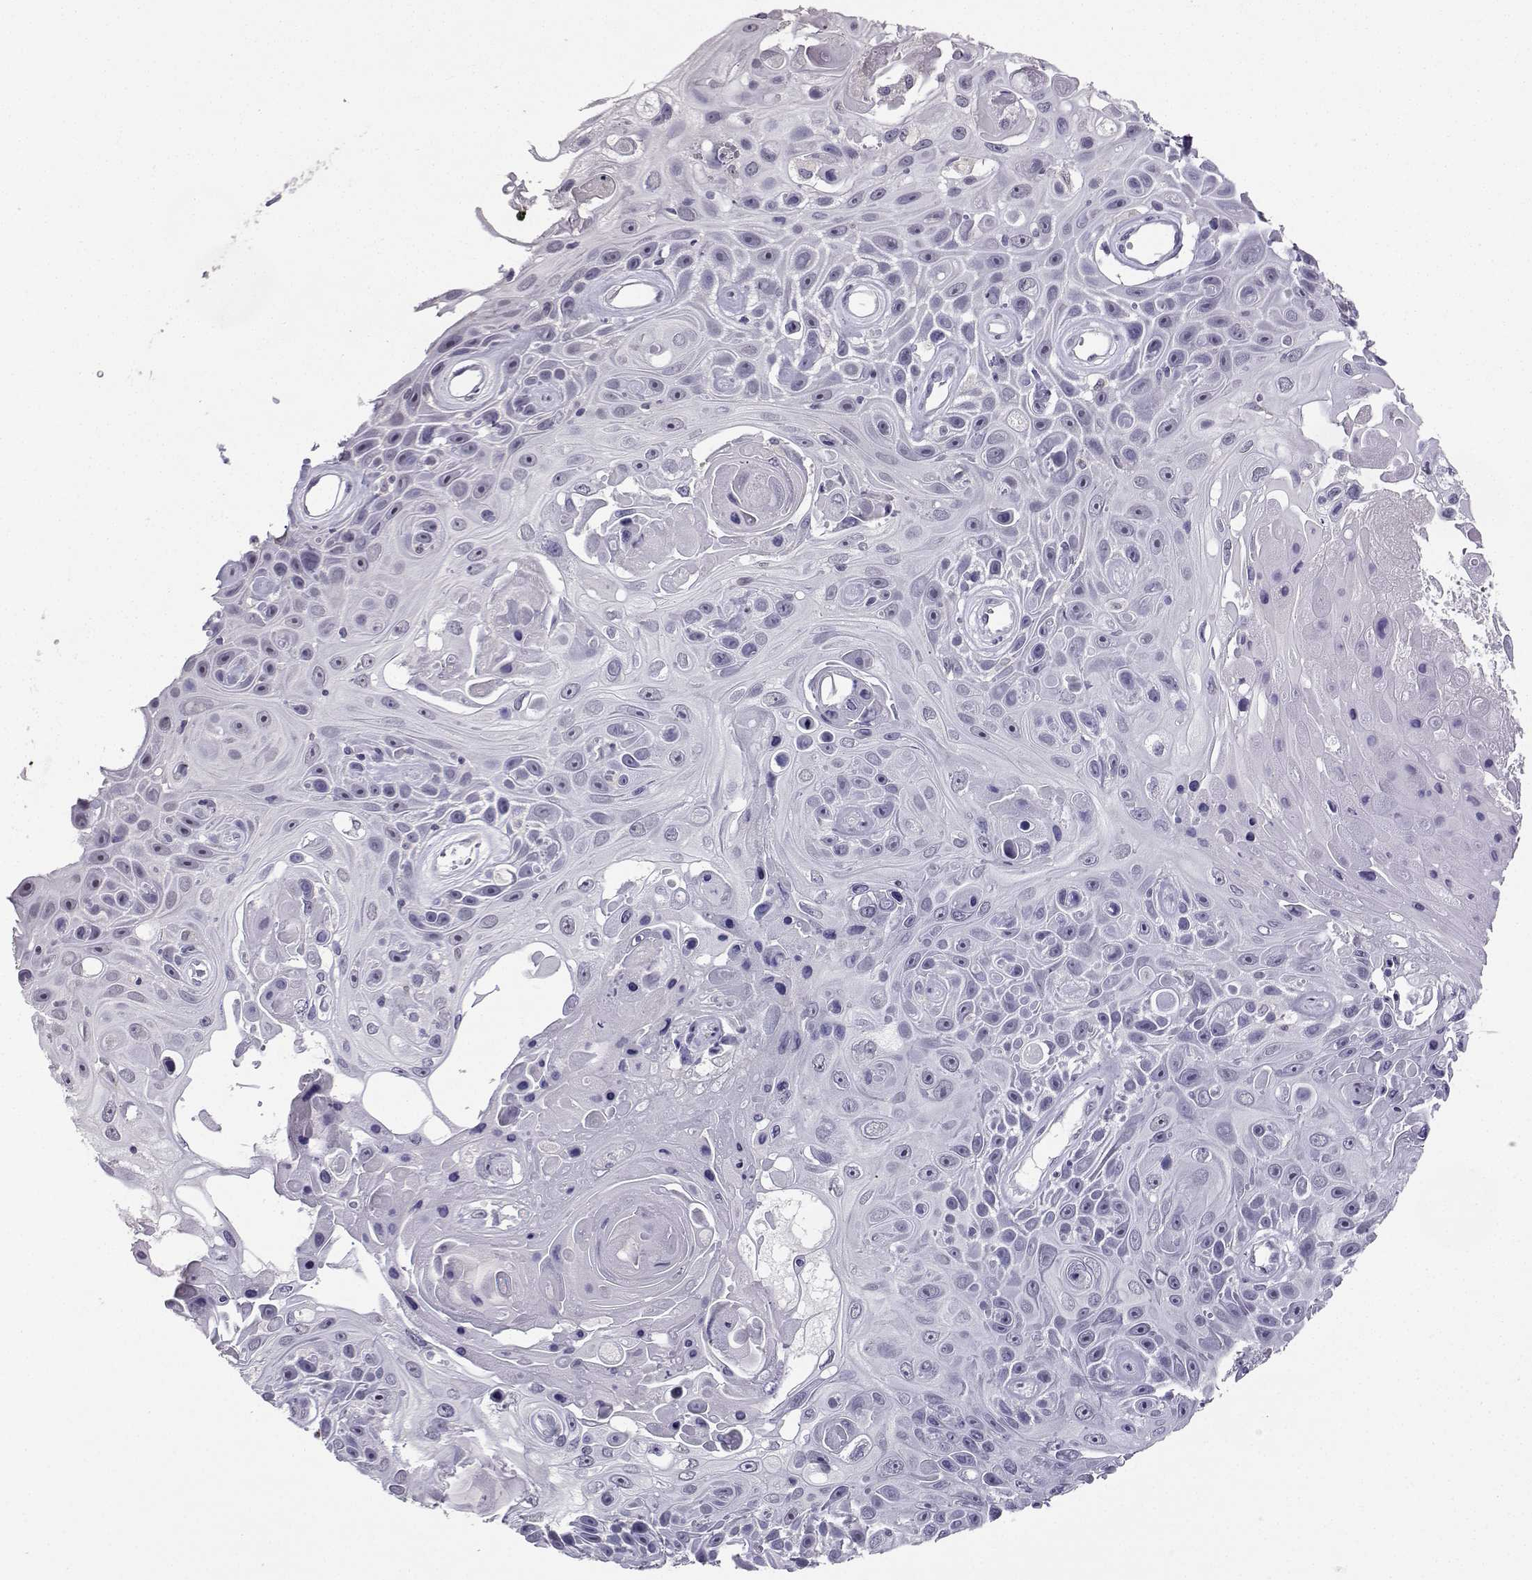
{"staining": {"intensity": "negative", "quantity": "none", "location": "none"}, "tissue": "skin cancer", "cell_type": "Tumor cells", "image_type": "cancer", "snomed": [{"axis": "morphology", "description": "Squamous cell carcinoma, NOS"}, {"axis": "topography", "description": "Skin"}], "caption": "The immunohistochemistry micrograph has no significant expression in tumor cells of skin cancer tissue.", "gene": "TBR1", "patient": {"sex": "male", "age": 82}}